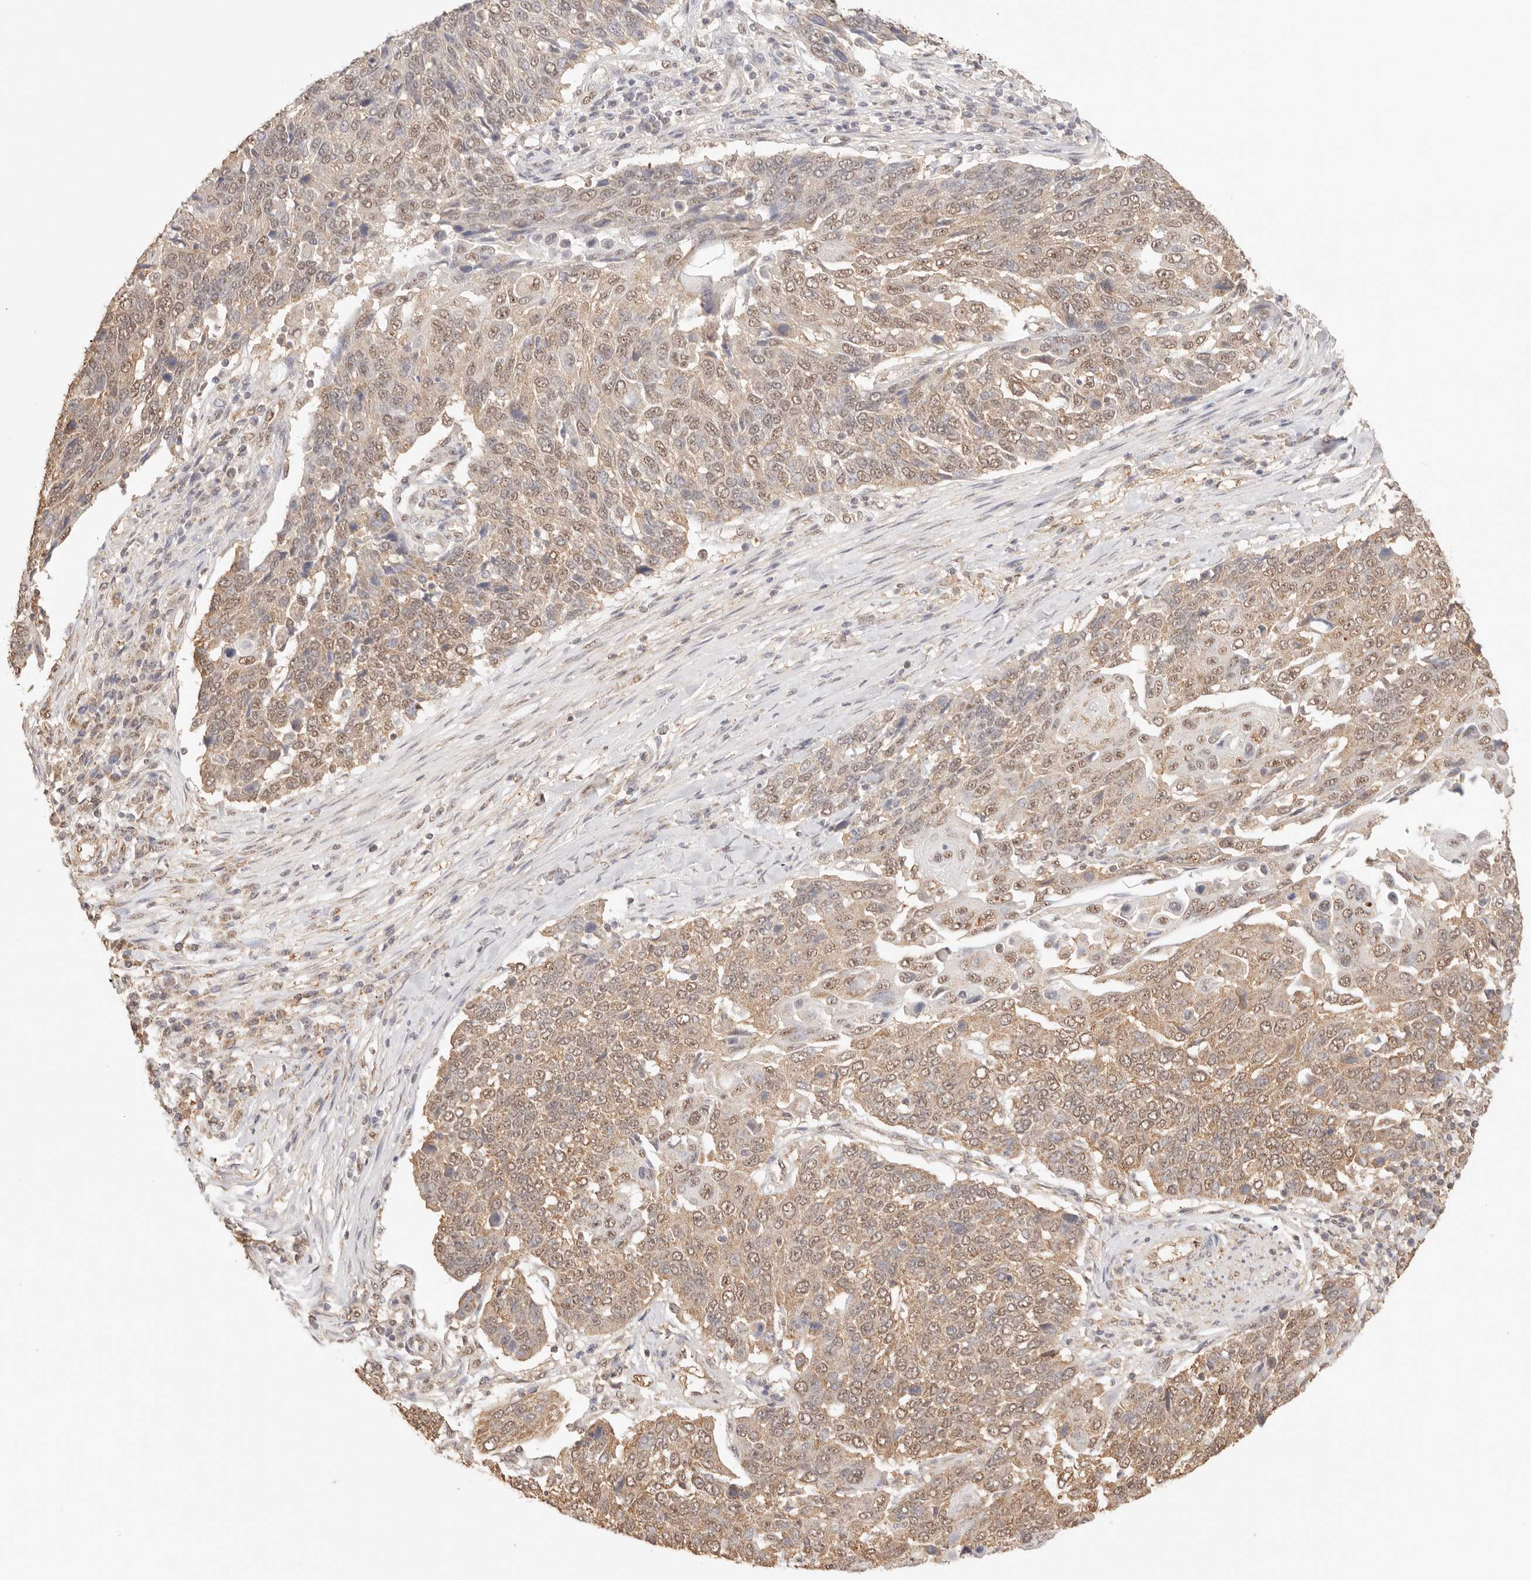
{"staining": {"intensity": "weak", "quantity": ">75%", "location": "cytoplasmic/membranous,nuclear"}, "tissue": "lung cancer", "cell_type": "Tumor cells", "image_type": "cancer", "snomed": [{"axis": "morphology", "description": "Squamous cell carcinoma, NOS"}, {"axis": "topography", "description": "Lung"}], "caption": "Squamous cell carcinoma (lung) was stained to show a protein in brown. There is low levels of weak cytoplasmic/membranous and nuclear expression in approximately >75% of tumor cells.", "gene": "IL1R2", "patient": {"sex": "male", "age": 66}}